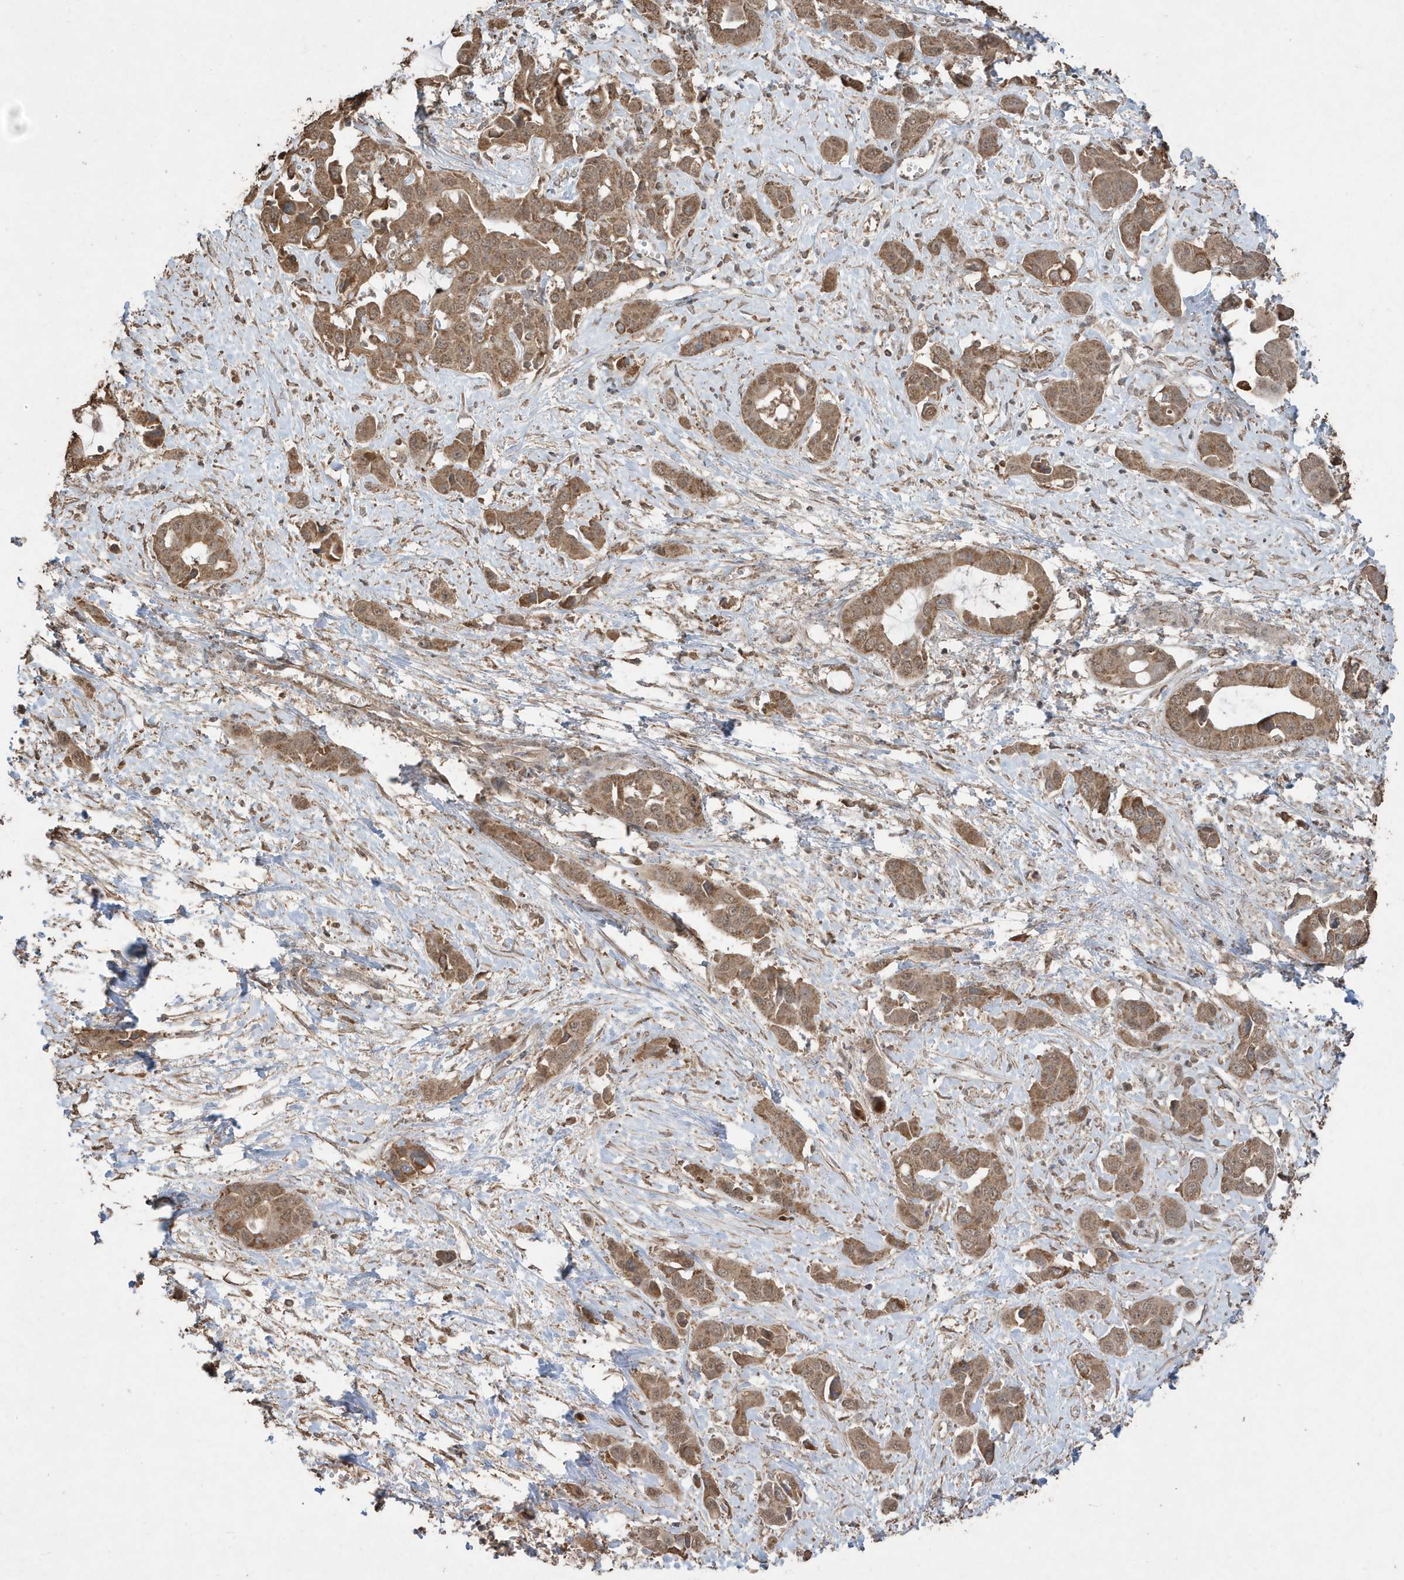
{"staining": {"intensity": "moderate", "quantity": ">75%", "location": "cytoplasmic/membranous"}, "tissue": "liver cancer", "cell_type": "Tumor cells", "image_type": "cancer", "snomed": [{"axis": "morphology", "description": "Cholangiocarcinoma"}, {"axis": "topography", "description": "Liver"}], "caption": "The histopathology image shows staining of liver cancer (cholangiocarcinoma), revealing moderate cytoplasmic/membranous protein staining (brown color) within tumor cells.", "gene": "PAXBP1", "patient": {"sex": "female", "age": 52}}